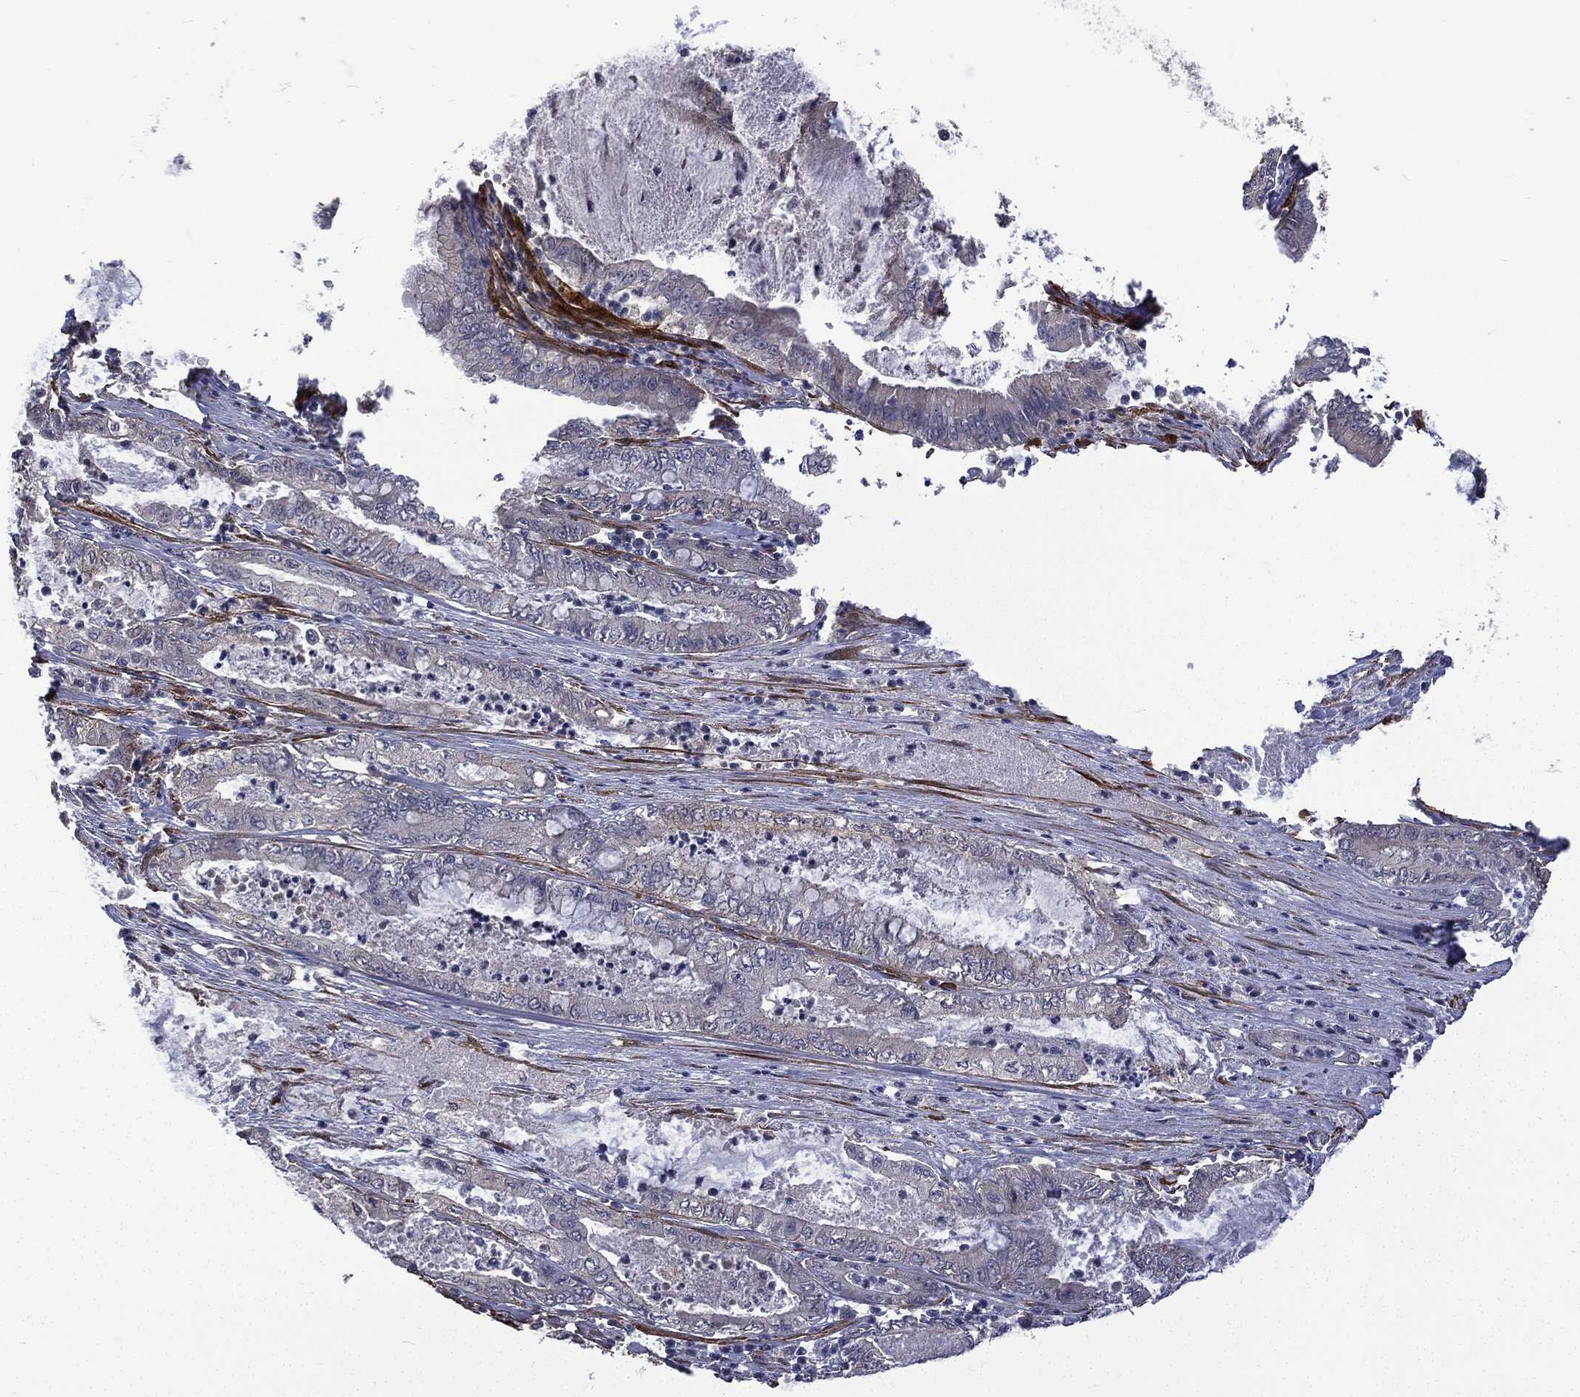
{"staining": {"intensity": "negative", "quantity": "none", "location": "none"}, "tissue": "pancreatic cancer", "cell_type": "Tumor cells", "image_type": "cancer", "snomed": [{"axis": "morphology", "description": "Adenocarcinoma, NOS"}, {"axis": "topography", "description": "Pancreas"}], "caption": "Tumor cells are negative for protein expression in human pancreatic adenocarcinoma. Brightfield microscopy of IHC stained with DAB (brown) and hematoxylin (blue), captured at high magnification.", "gene": "PPFIBP1", "patient": {"sex": "male", "age": 71}}